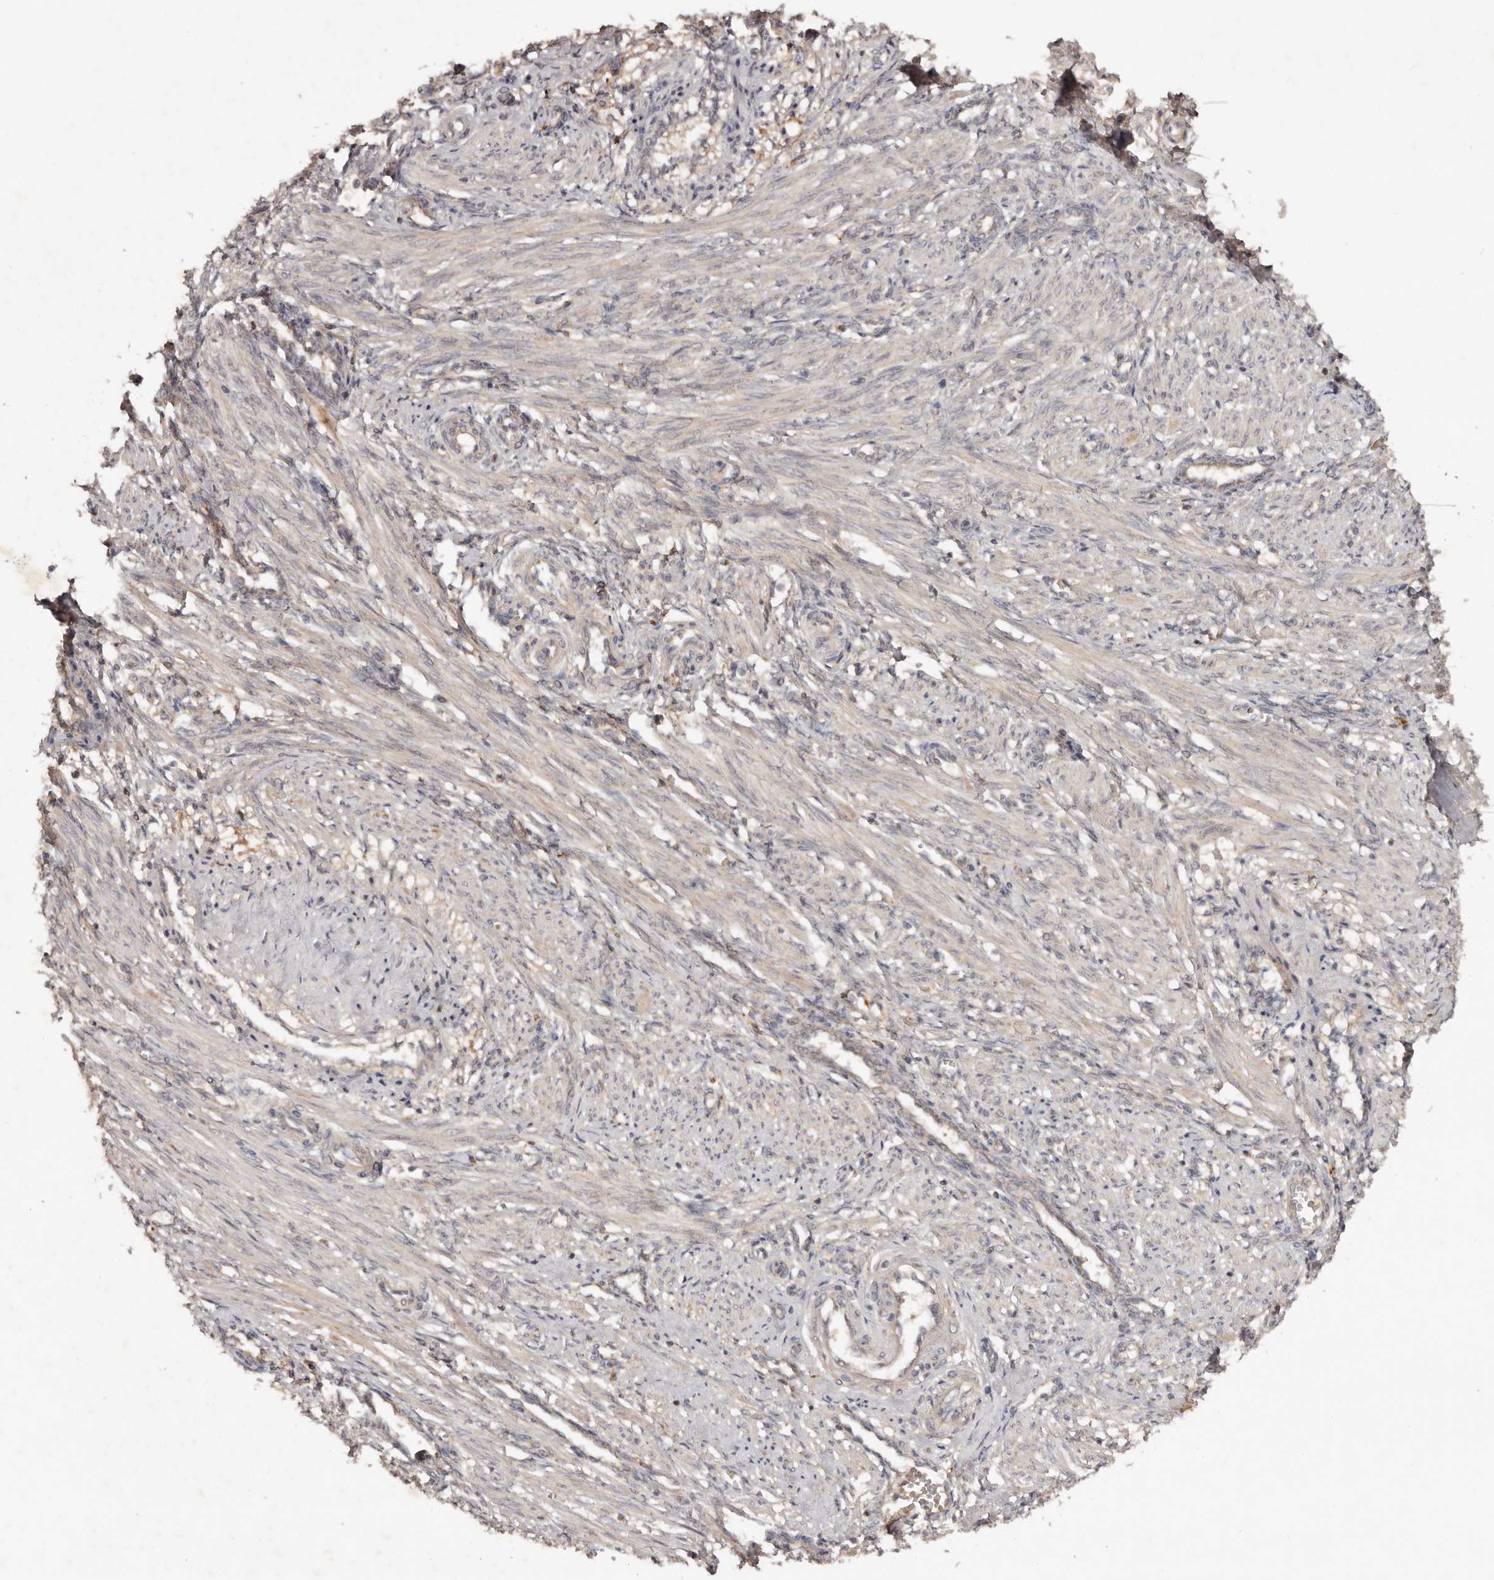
{"staining": {"intensity": "strong", "quantity": "25%-75%", "location": "cytoplasmic/membranous"}, "tissue": "smooth muscle", "cell_type": "Smooth muscle cells", "image_type": "normal", "snomed": [{"axis": "morphology", "description": "Normal tissue, NOS"}, {"axis": "topography", "description": "Endometrium"}], "caption": "Approximately 25%-75% of smooth muscle cells in benign smooth muscle show strong cytoplasmic/membranous protein expression as visualized by brown immunohistochemical staining.", "gene": "PKIB", "patient": {"sex": "female", "age": 33}}